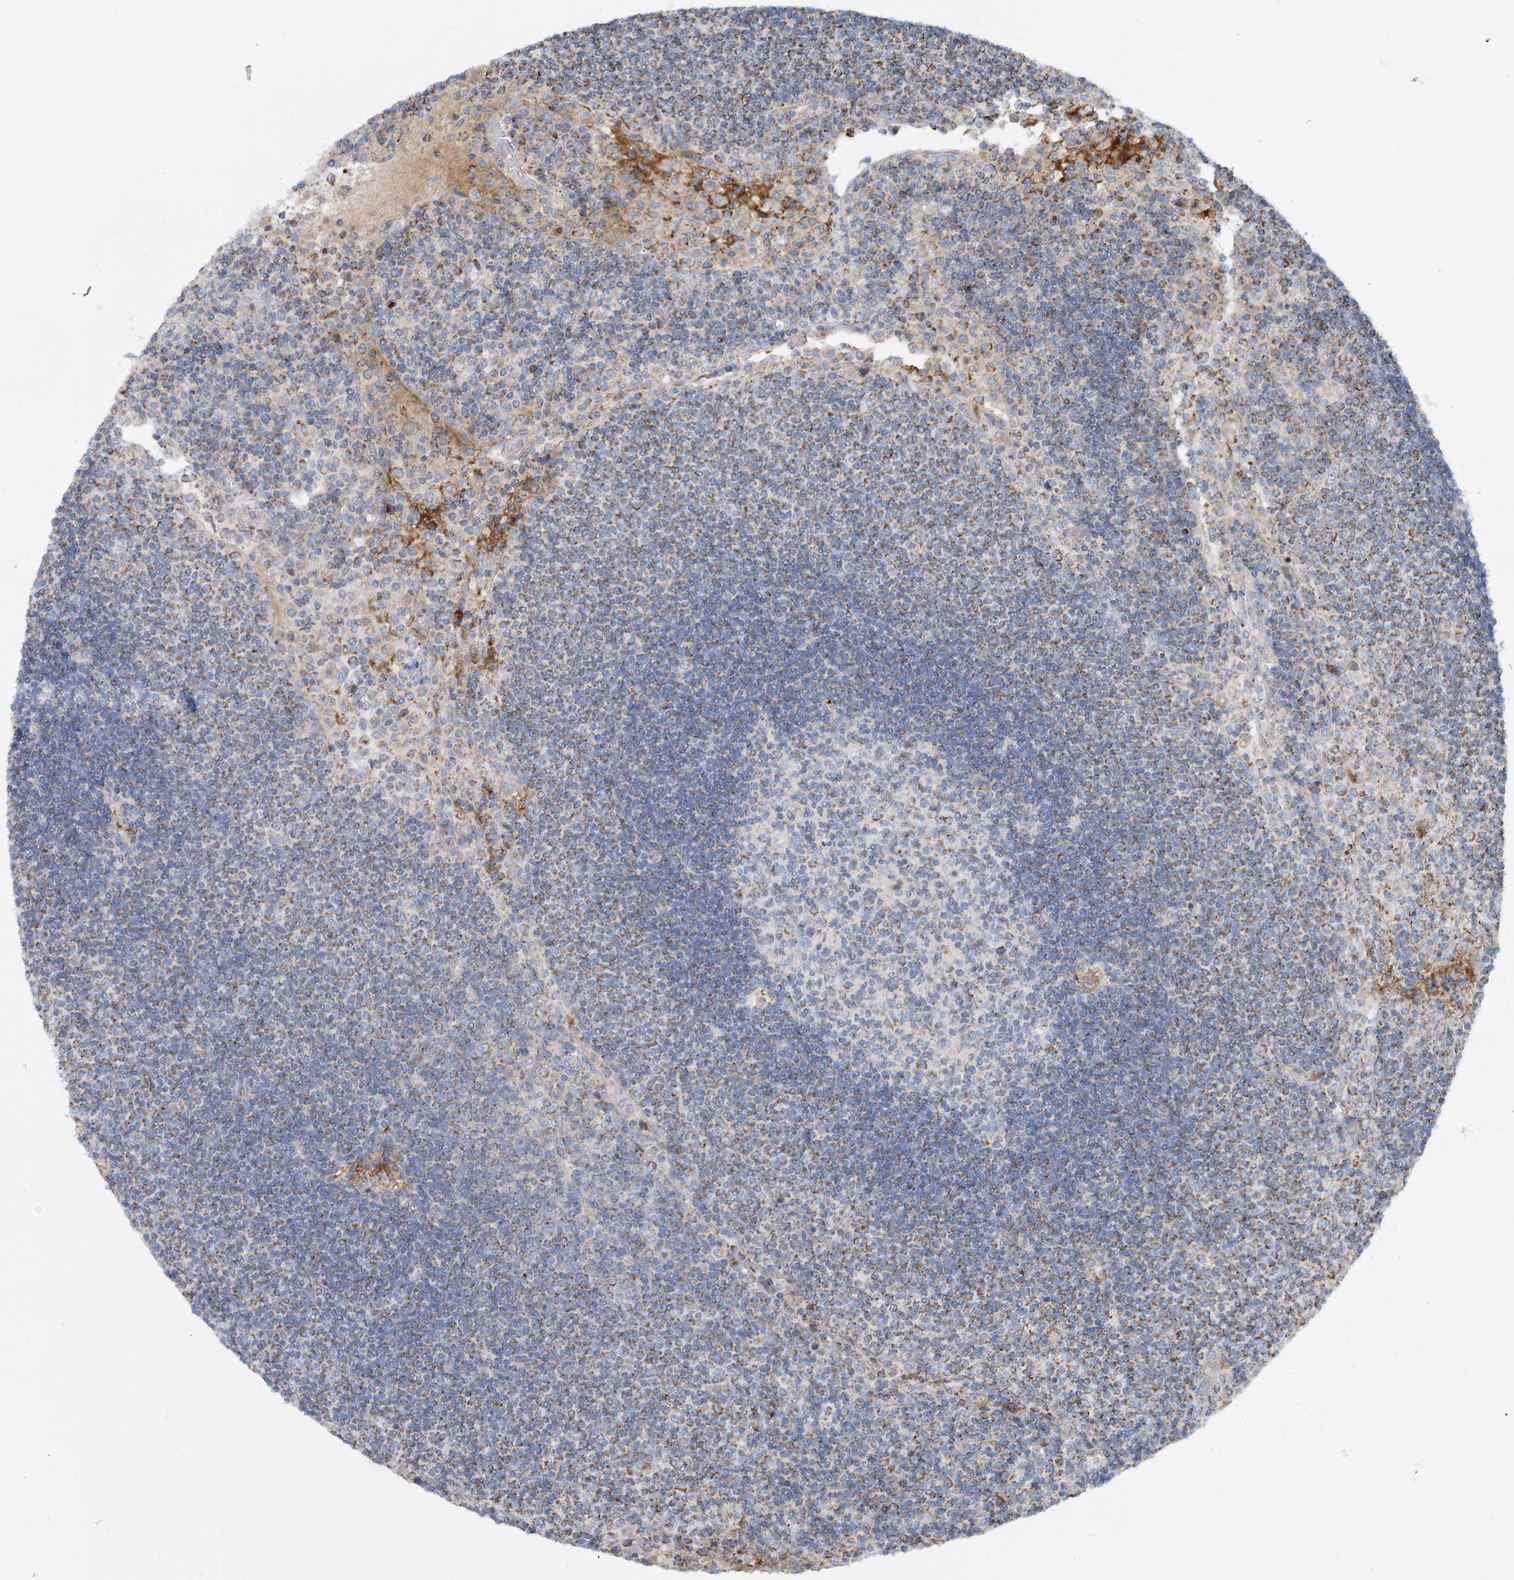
{"staining": {"intensity": "moderate", "quantity": "25%-75%", "location": "cytoplasmic/membranous"}, "tissue": "lymph node", "cell_type": "Germinal center cells", "image_type": "normal", "snomed": [{"axis": "morphology", "description": "Normal tissue, NOS"}, {"axis": "topography", "description": "Lymph node"}], "caption": "This is a micrograph of immunohistochemistry staining of benign lymph node, which shows moderate expression in the cytoplasmic/membranous of germinal center cells.", "gene": "PHOSPHO2", "patient": {"sex": "female", "age": 53}}